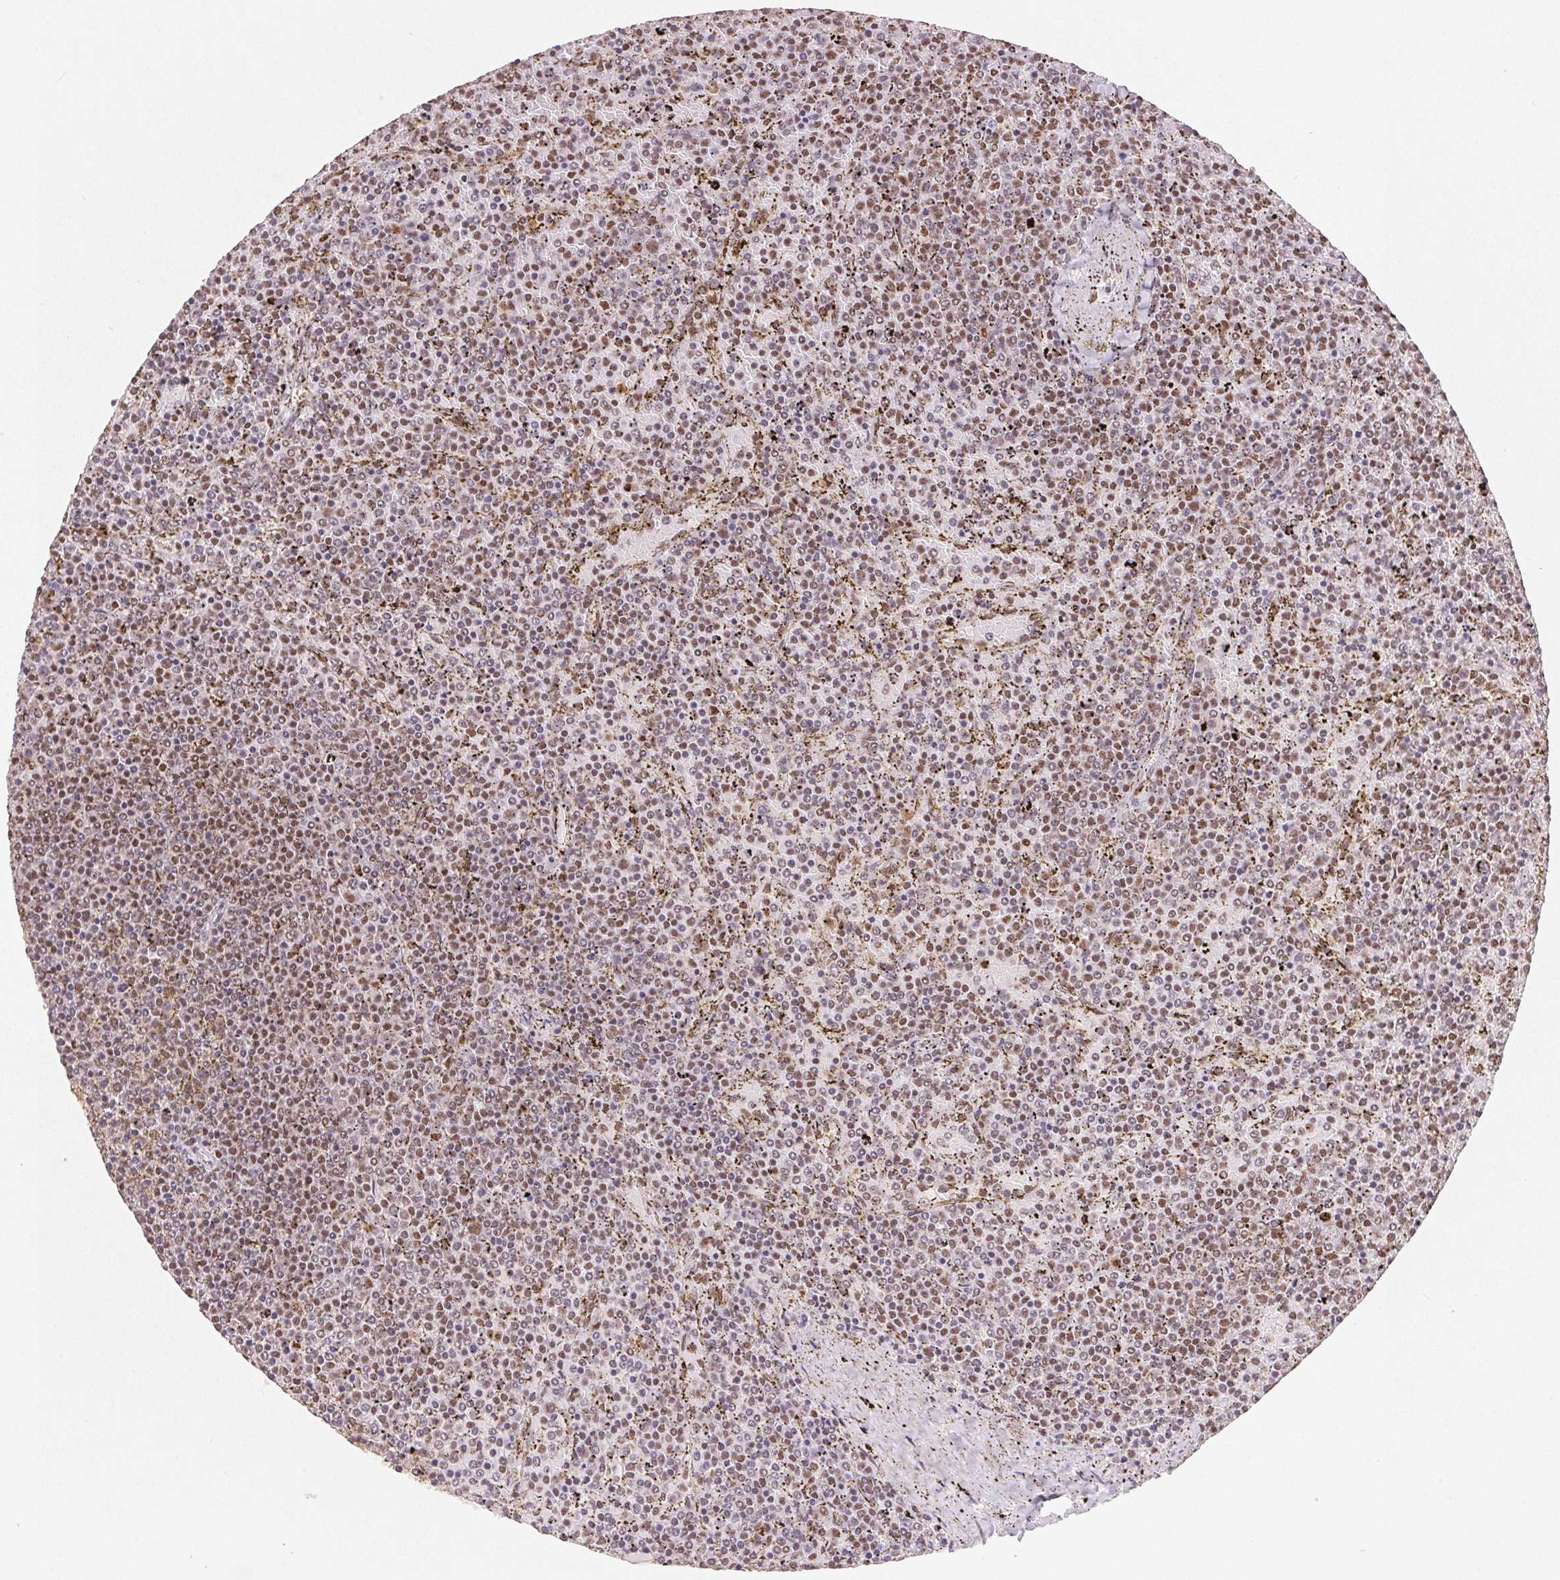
{"staining": {"intensity": "moderate", "quantity": "25%-75%", "location": "nuclear"}, "tissue": "lymphoma", "cell_type": "Tumor cells", "image_type": "cancer", "snomed": [{"axis": "morphology", "description": "Malignant lymphoma, non-Hodgkin's type, Low grade"}, {"axis": "topography", "description": "Spleen"}], "caption": "IHC (DAB) staining of lymphoma demonstrates moderate nuclear protein positivity in approximately 25%-75% of tumor cells.", "gene": "SNRPG", "patient": {"sex": "female", "age": 77}}